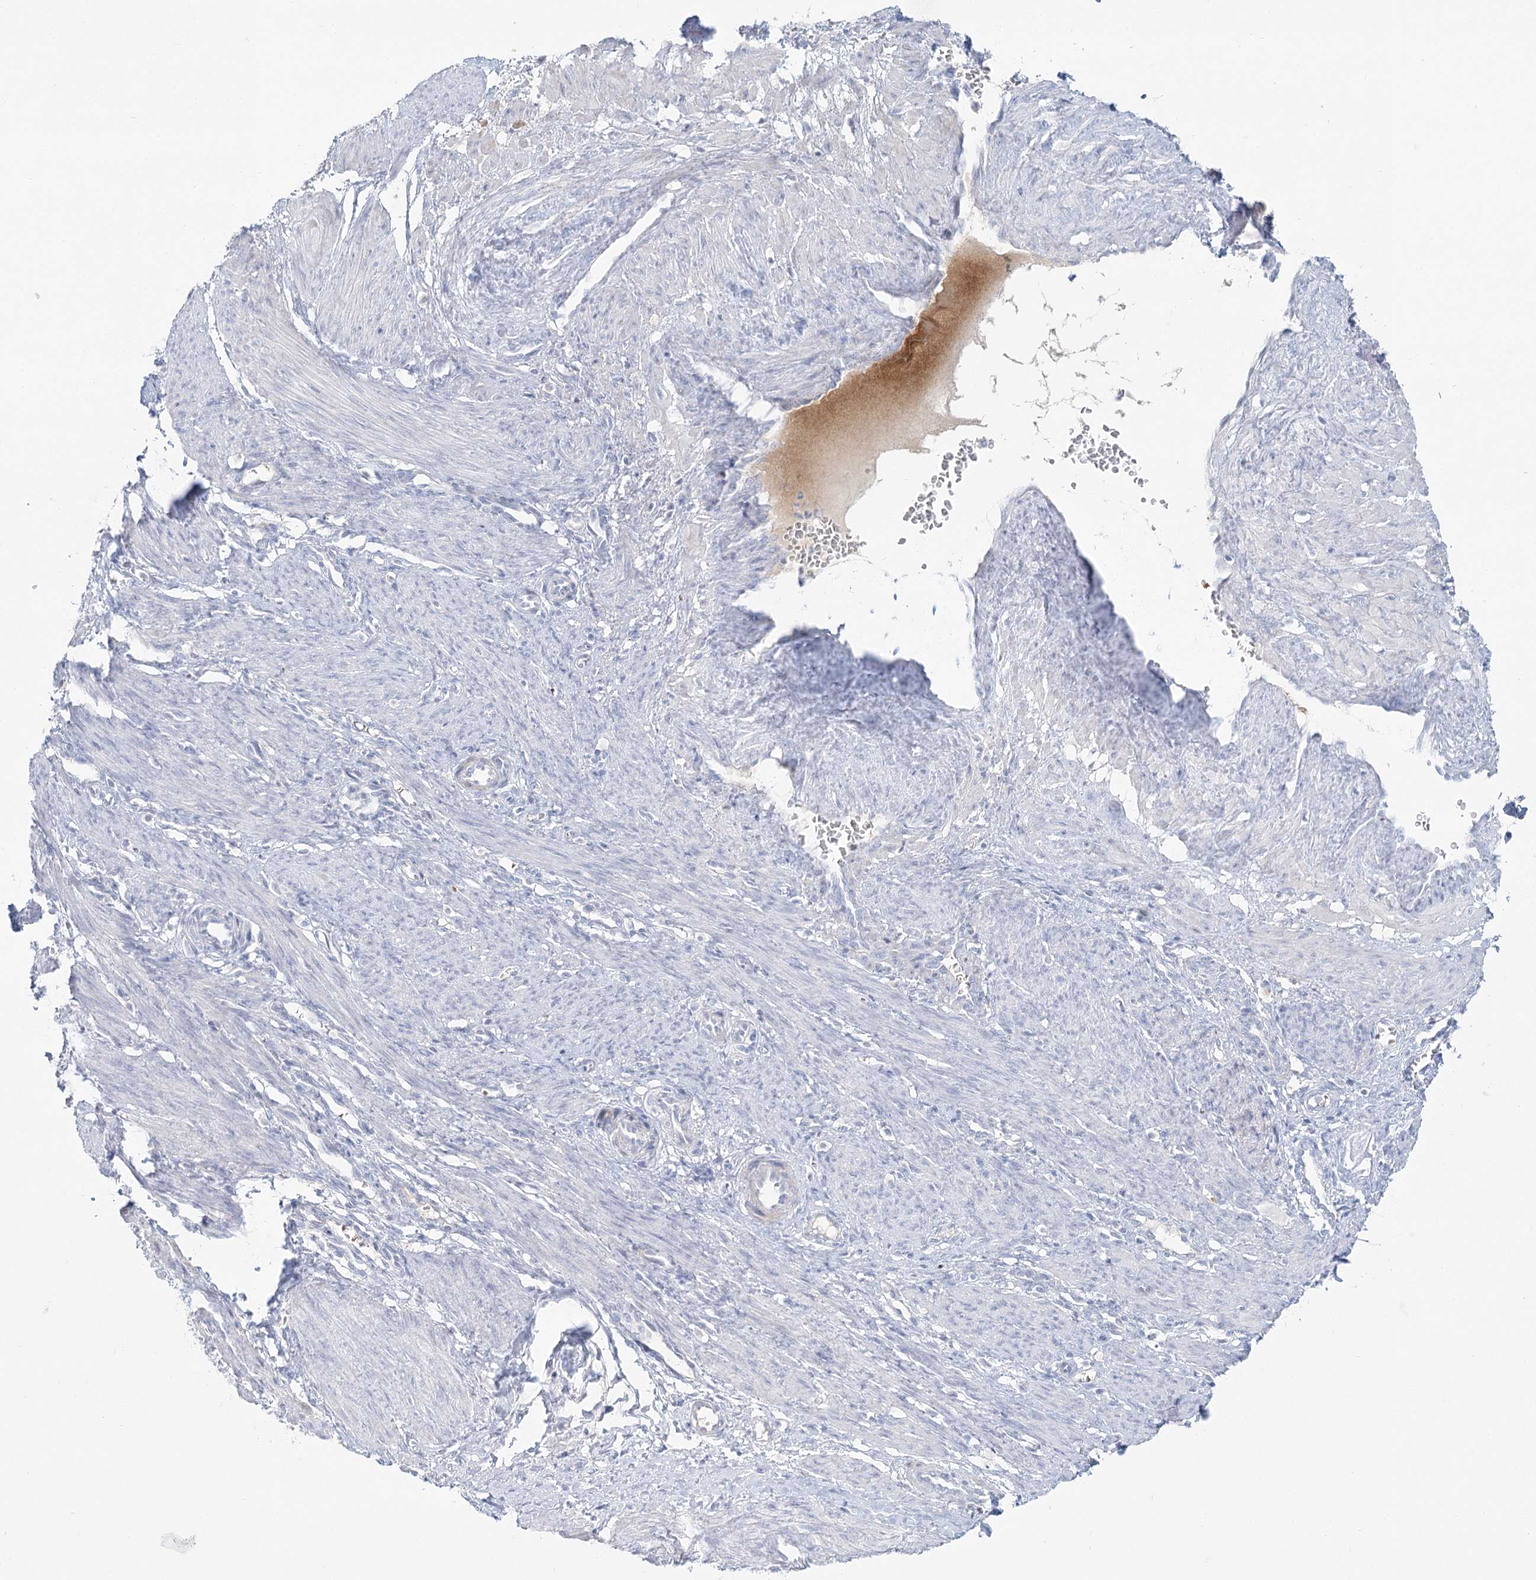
{"staining": {"intensity": "negative", "quantity": "none", "location": "none"}, "tissue": "smooth muscle", "cell_type": "Smooth muscle cells", "image_type": "normal", "snomed": [{"axis": "morphology", "description": "Normal tissue, NOS"}, {"axis": "topography", "description": "Endometrium"}], "caption": "Micrograph shows no protein expression in smooth muscle cells of unremarkable smooth muscle.", "gene": "DMGDH", "patient": {"sex": "female", "age": 33}}